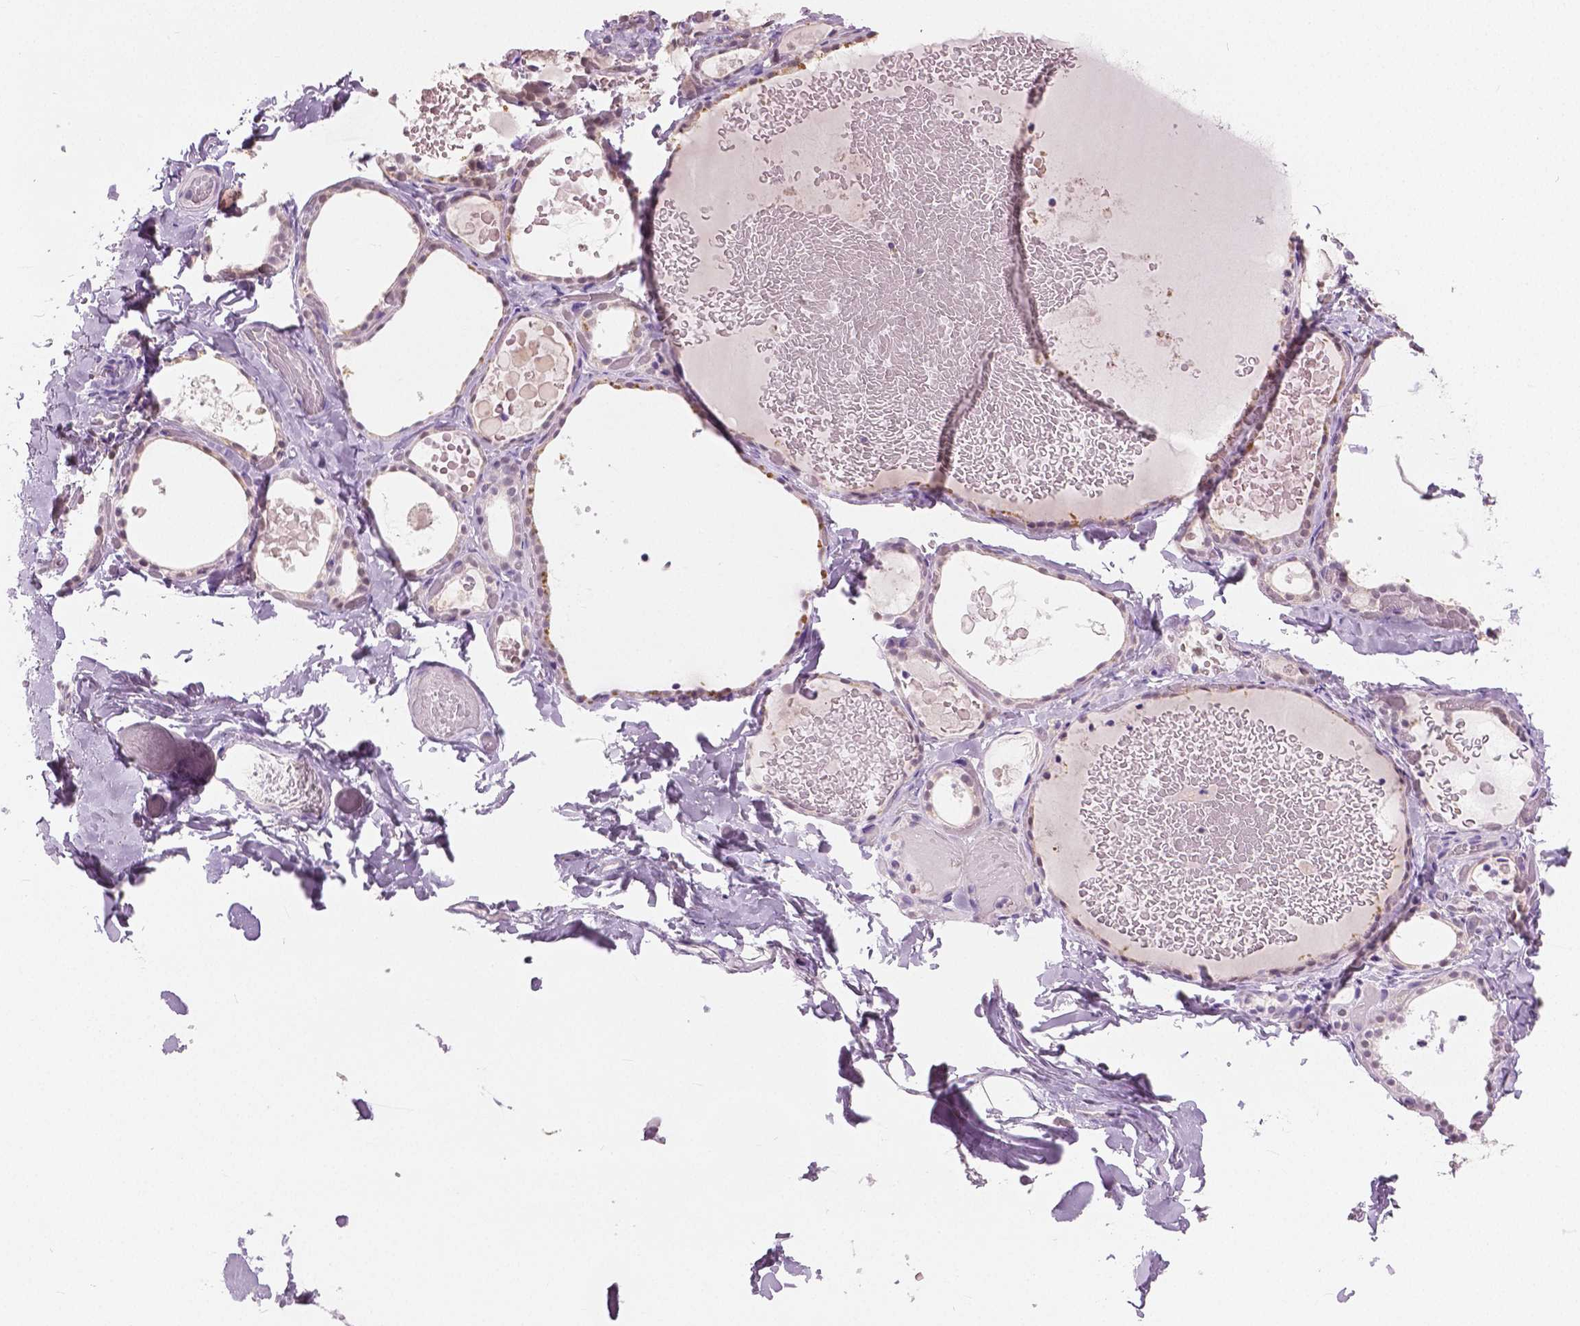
{"staining": {"intensity": "weak", "quantity": ">75%", "location": "cytoplasmic/membranous,nuclear"}, "tissue": "thyroid gland", "cell_type": "Glandular cells", "image_type": "normal", "snomed": [{"axis": "morphology", "description": "Normal tissue, NOS"}, {"axis": "topography", "description": "Thyroid gland"}], "caption": "This image displays immunohistochemistry (IHC) staining of unremarkable thyroid gland, with low weak cytoplasmic/membranous,nuclear positivity in about >75% of glandular cells.", "gene": "GALM", "patient": {"sex": "female", "age": 56}}